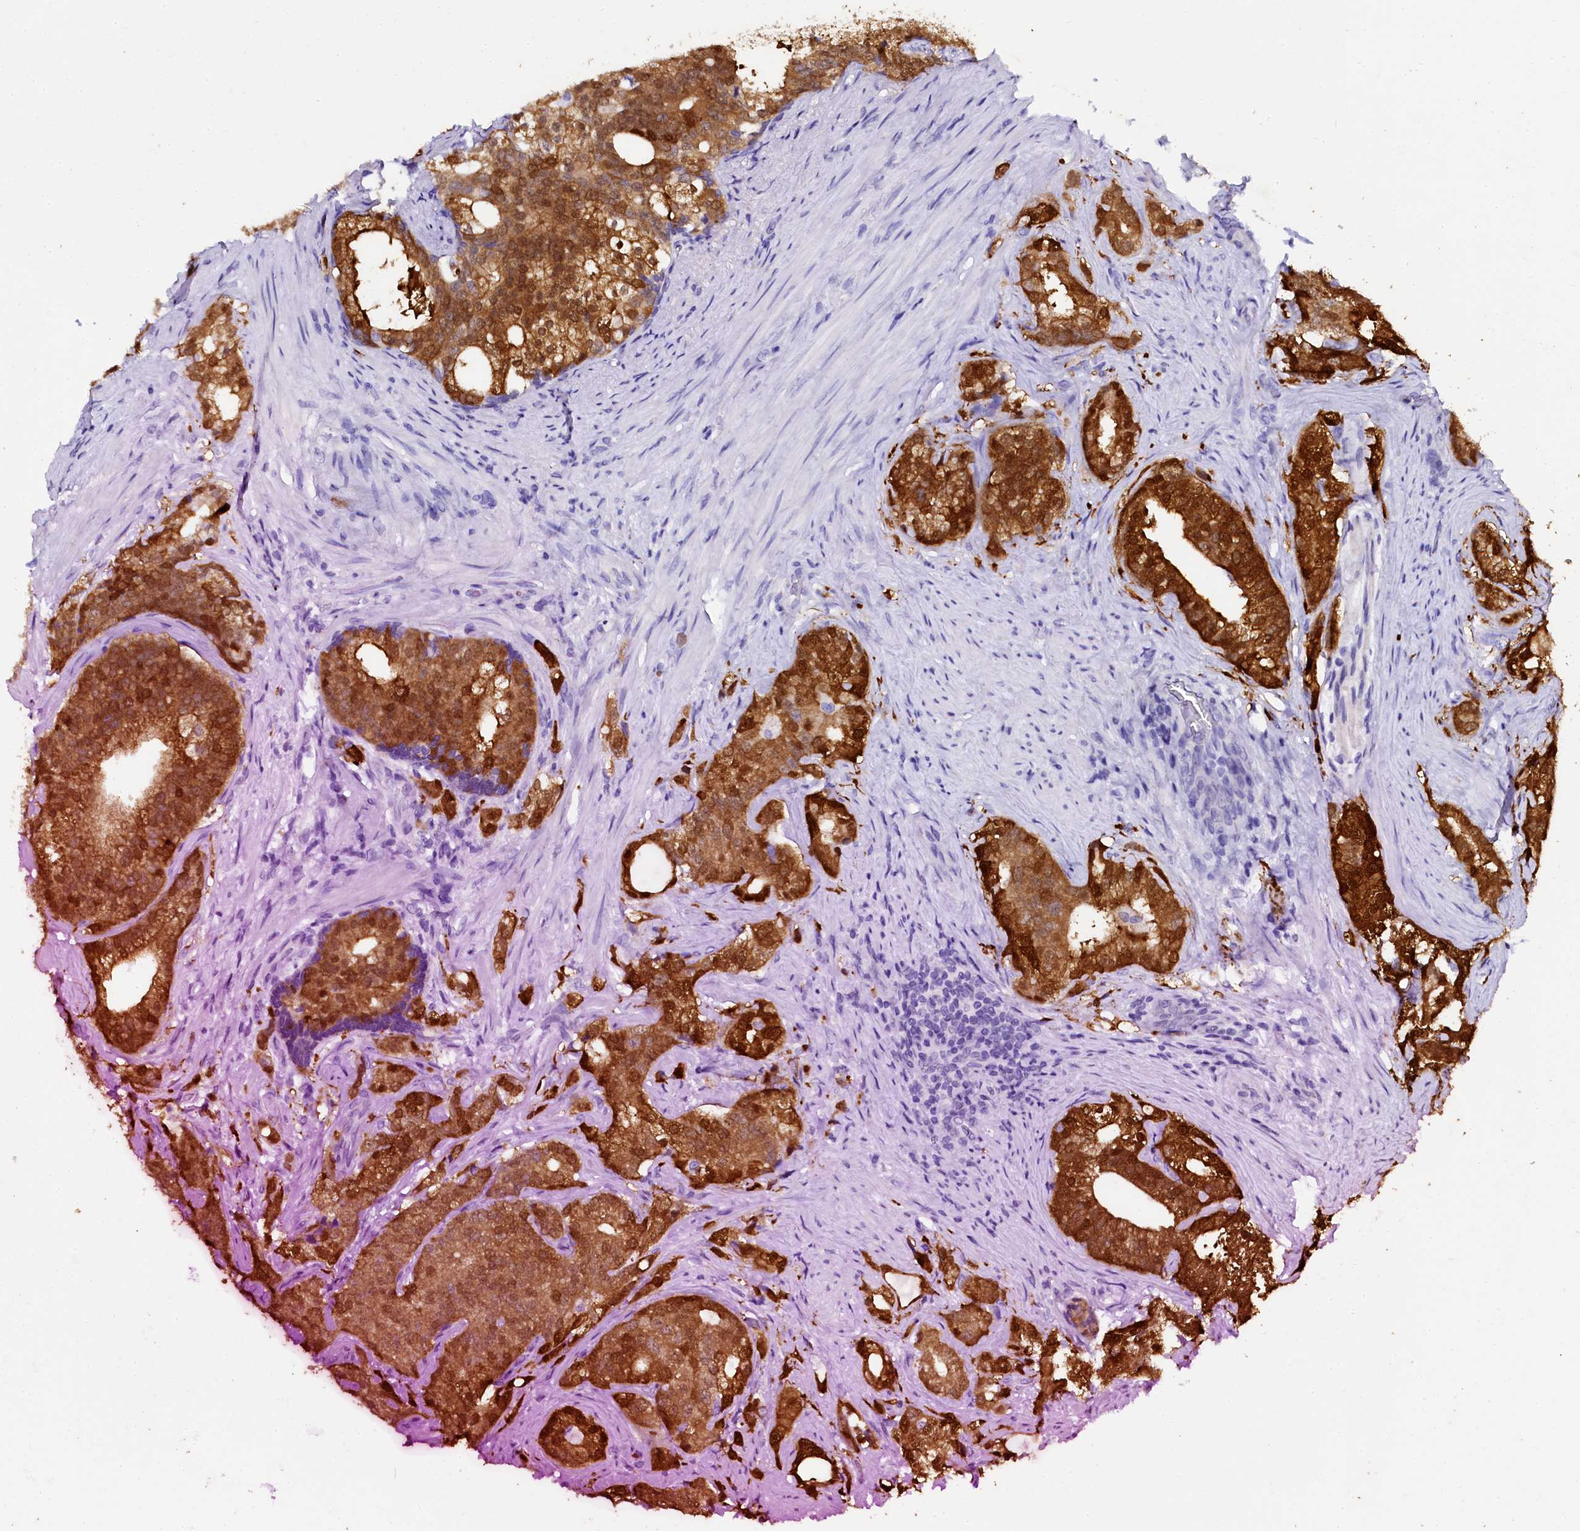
{"staining": {"intensity": "strong", "quantity": ">75%", "location": "cytoplasmic/membranous,nuclear"}, "tissue": "prostate cancer", "cell_type": "Tumor cells", "image_type": "cancer", "snomed": [{"axis": "morphology", "description": "Adenocarcinoma, Low grade"}, {"axis": "topography", "description": "Prostate"}], "caption": "This photomicrograph exhibits immunohistochemistry (IHC) staining of low-grade adenocarcinoma (prostate), with high strong cytoplasmic/membranous and nuclear positivity in about >75% of tumor cells.", "gene": "SORD", "patient": {"sex": "male", "age": 71}}